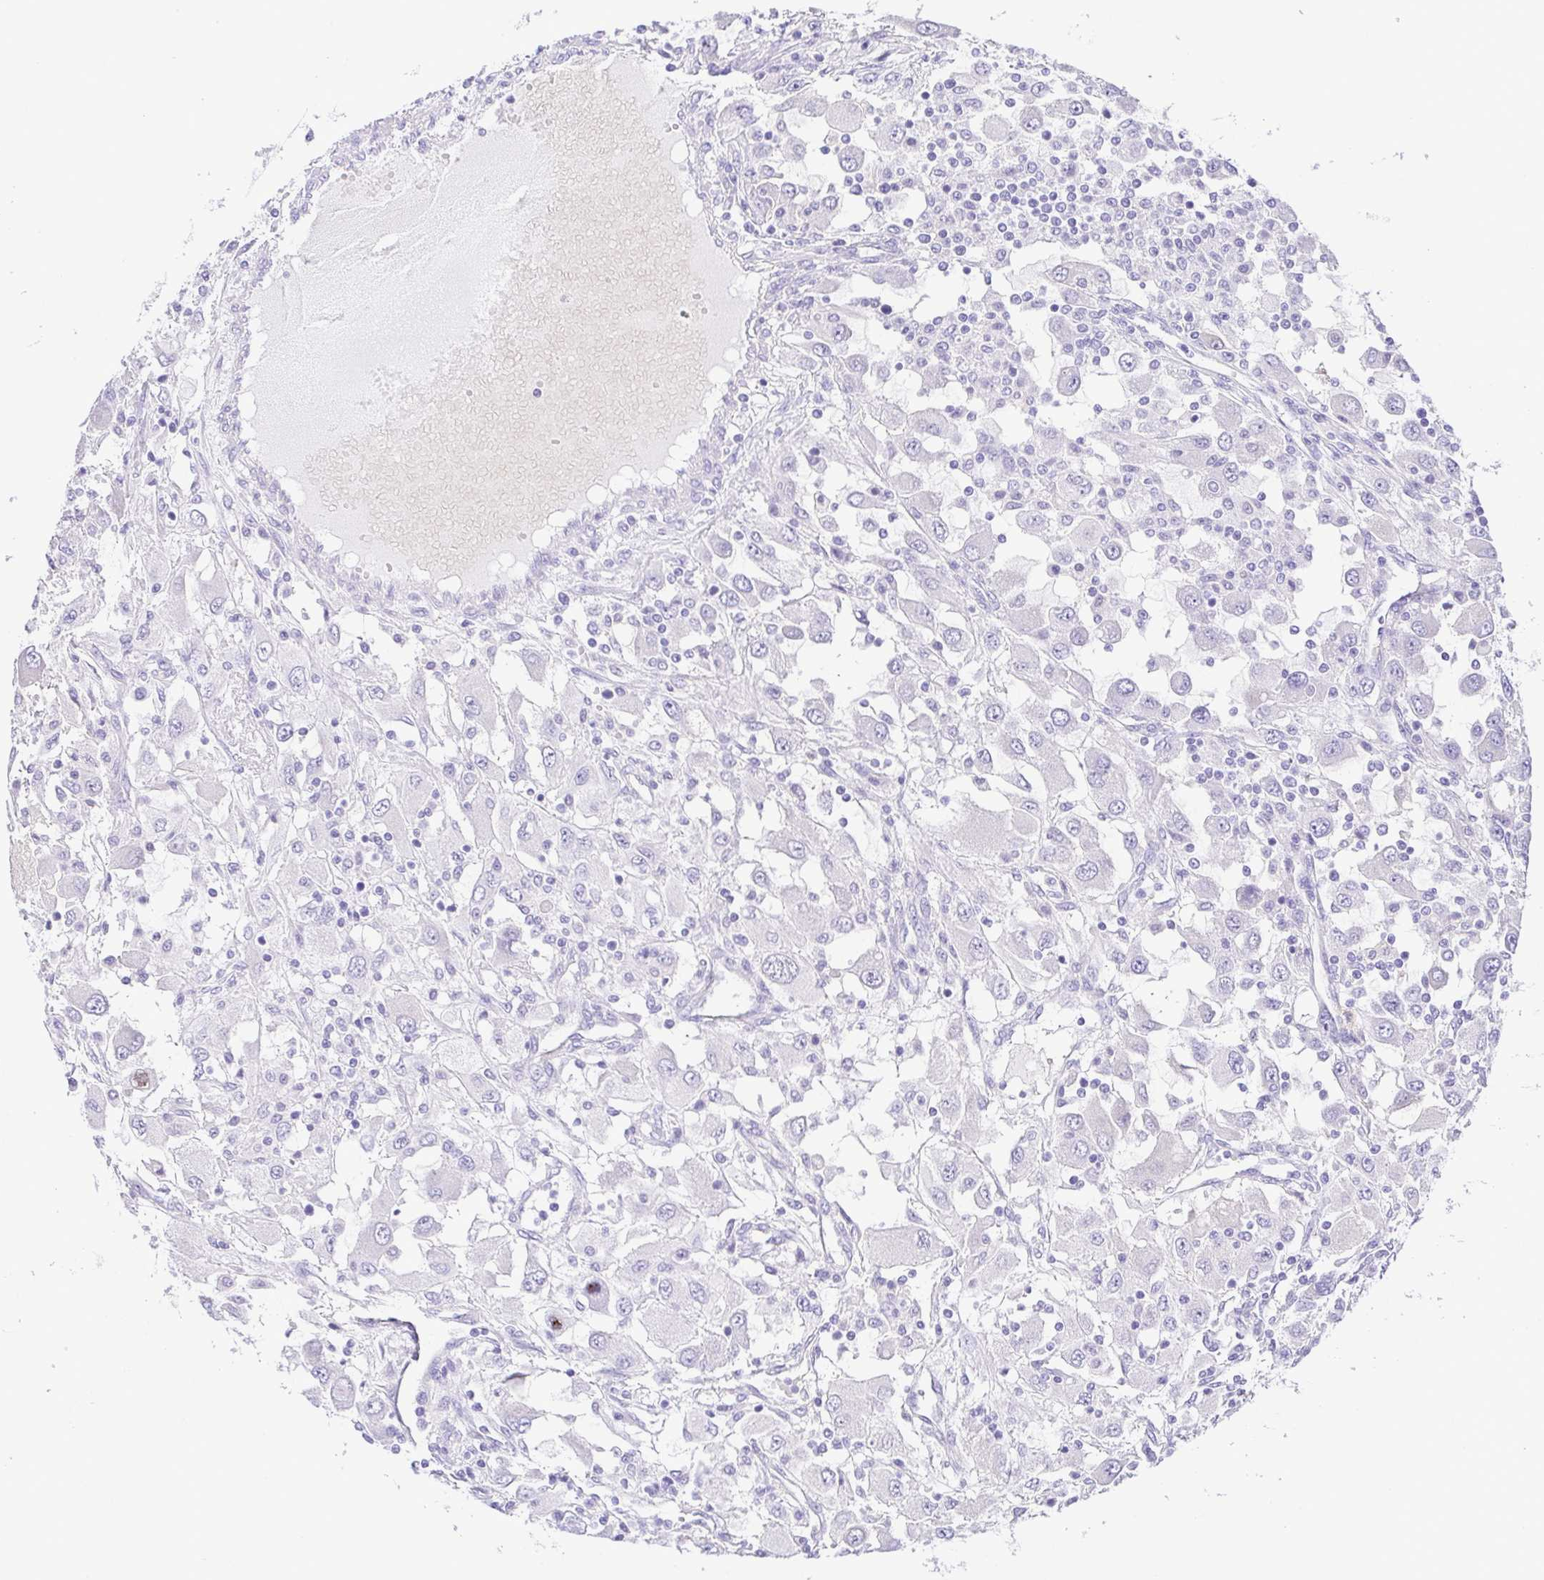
{"staining": {"intensity": "negative", "quantity": "none", "location": "none"}, "tissue": "renal cancer", "cell_type": "Tumor cells", "image_type": "cancer", "snomed": [{"axis": "morphology", "description": "Adenocarcinoma, NOS"}, {"axis": "topography", "description": "Kidney"}], "caption": "Immunohistochemistry histopathology image of renal cancer (adenocarcinoma) stained for a protein (brown), which demonstrates no expression in tumor cells.", "gene": "EPB42", "patient": {"sex": "female", "age": 67}}